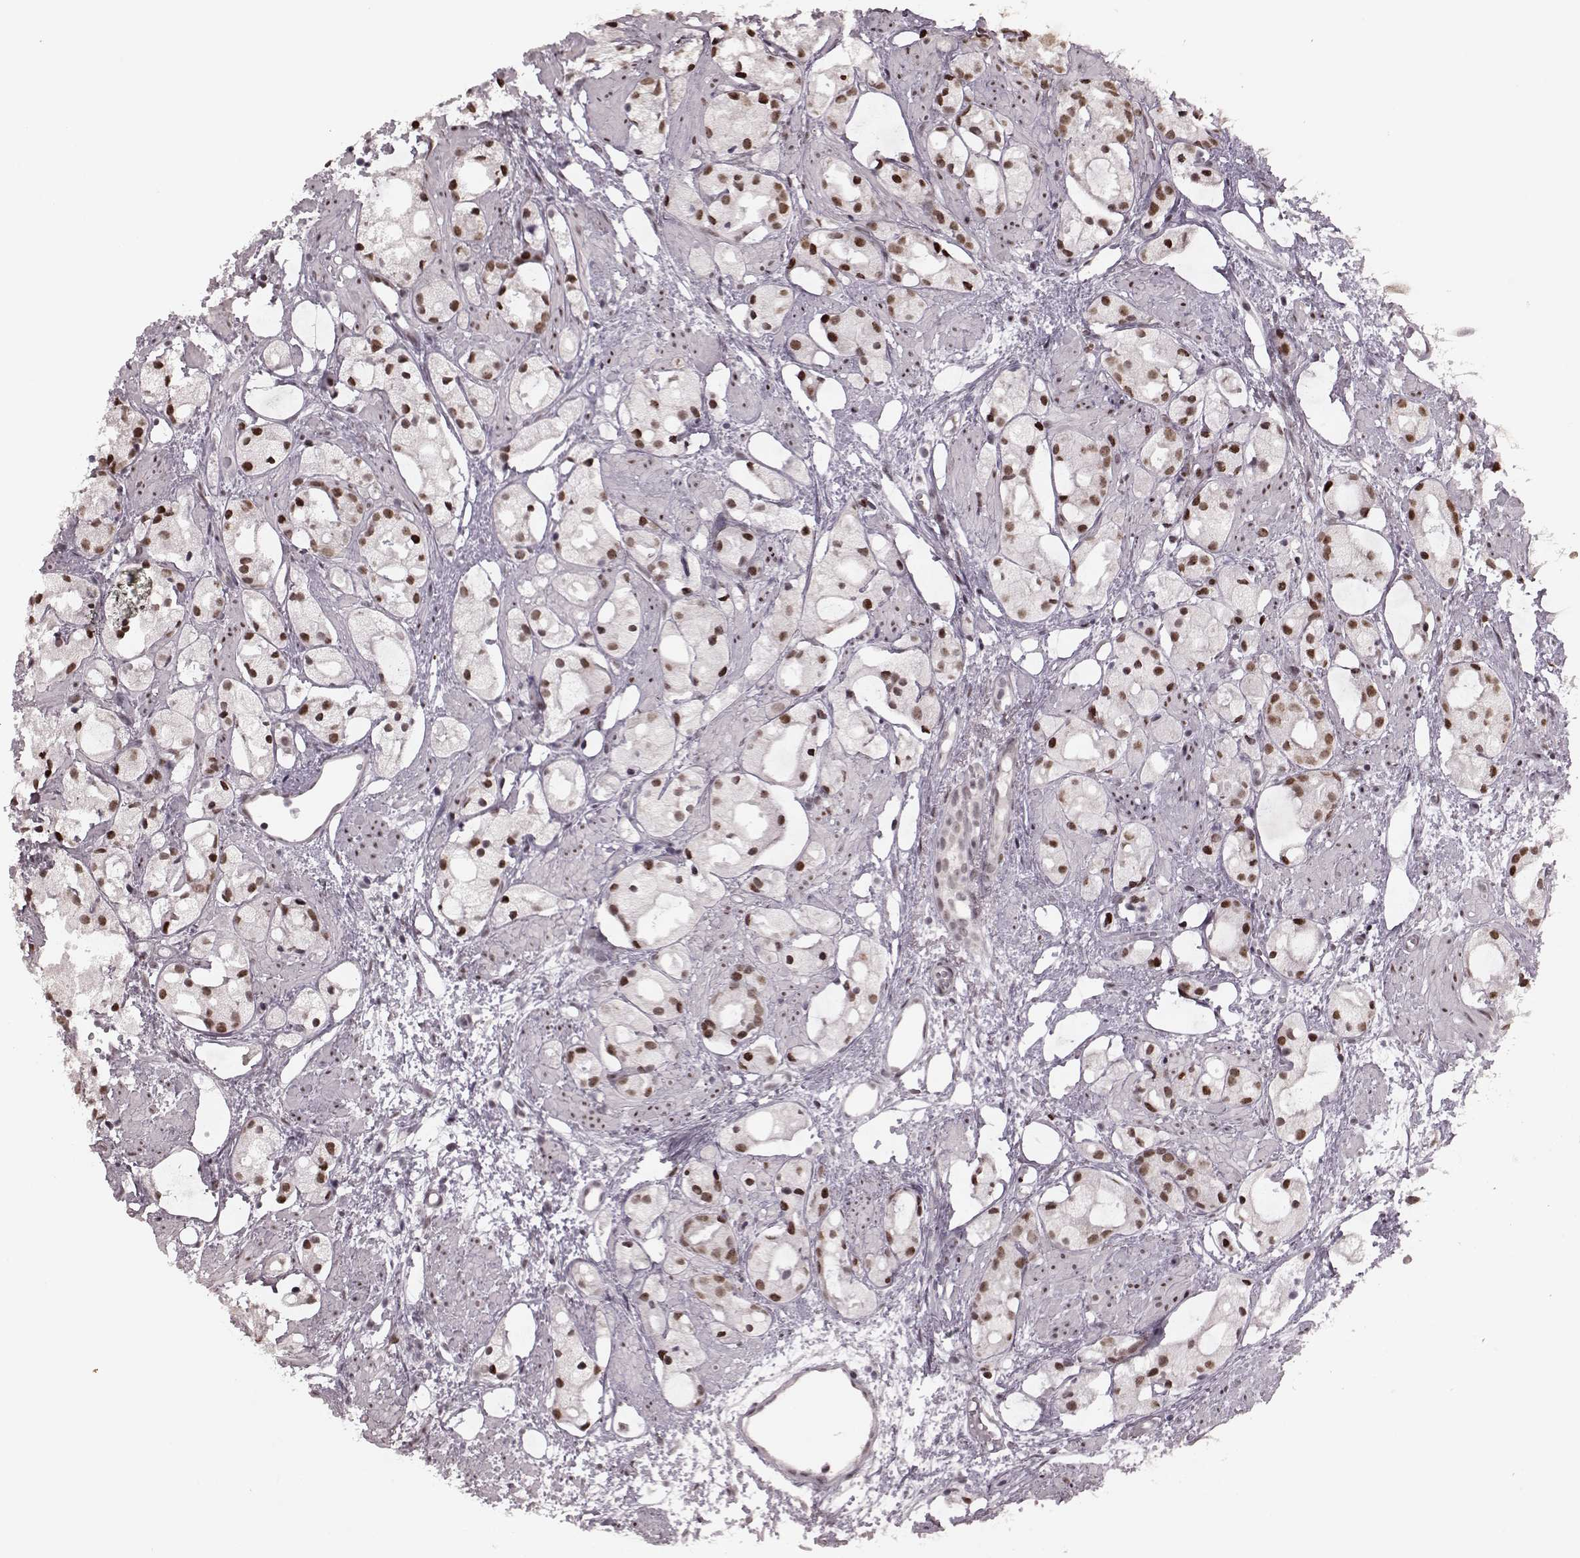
{"staining": {"intensity": "moderate", "quantity": ">75%", "location": "nuclear"}, "tissue": "prostate cancer", "cell_type": "Tumor cells", "image_type": "cancer", "snomed": [{"axis": "morphology", "description": "Adenocarcinoma, High grade"}, {"axis": "topography", "description": "Prostate"}], "caption": "A micrograph of prostate adenocarcinoma (high-grade) stained for a protein demonstrates moderate nuclear brown staining in tumor cells.", "gene": "NR2C1", "patient": {"sex": "male", "age": 85}}